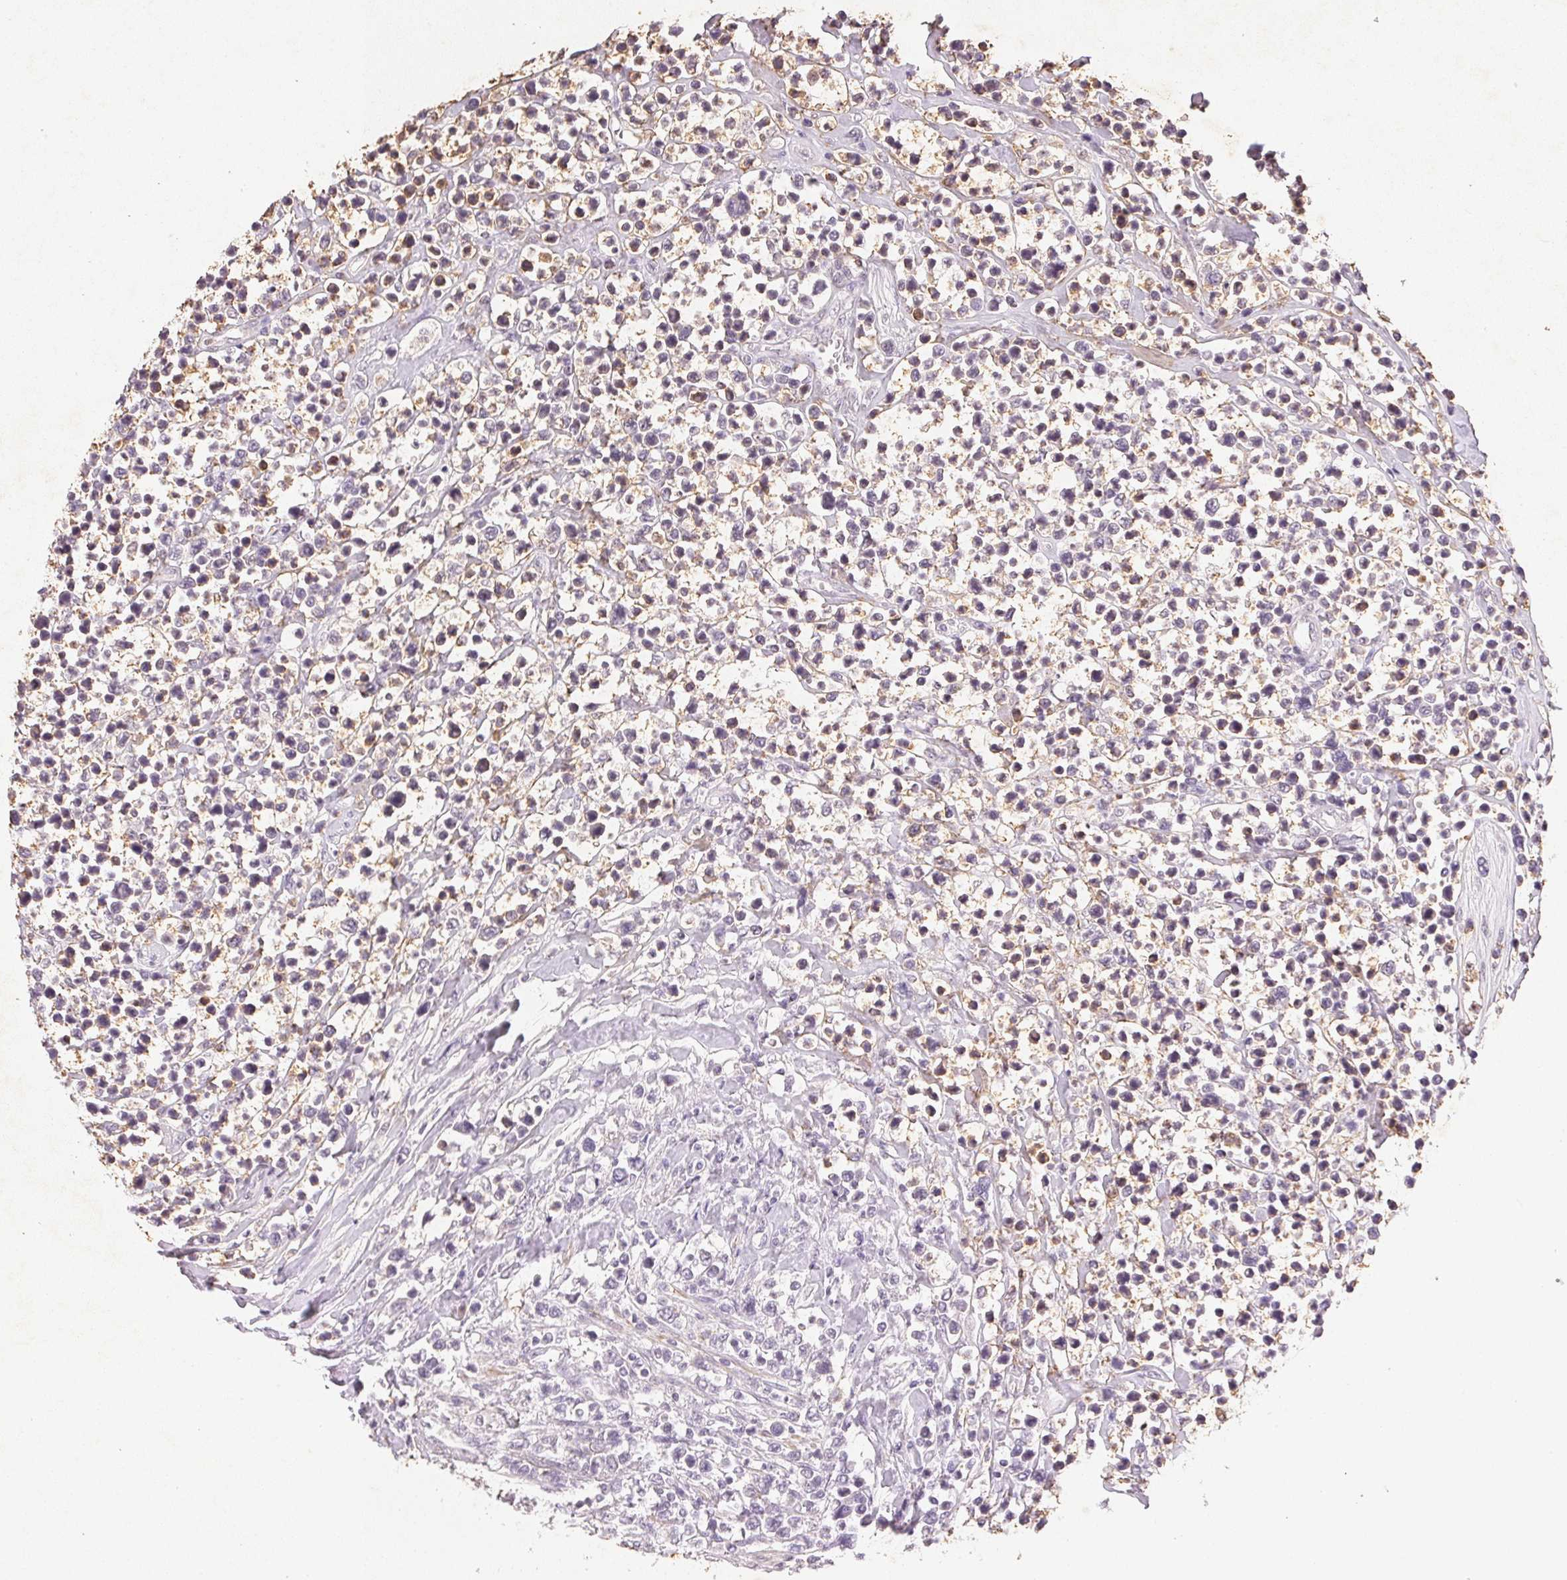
{"staining": {"intensity": "weak", "quantity": "<25%", "location": "cytoplasmic/membranous"}, "tissue": "lymphoma", "cell_type": "Tumor cells", "image_type": "cancer", "snomed": [{"axis": "morphology", "description": "Malignant lymphoma, non-Hodgkin's type, High grade"}, {"axis": "topography", "description": "Soft tissue"}], "caption": "Human lymphoma stained for a protein using immunohistochemistry (IHC) displays no staining in tumor cells.", "gene": "SMTN", "patient": {"sex": "female", "age": 56}}